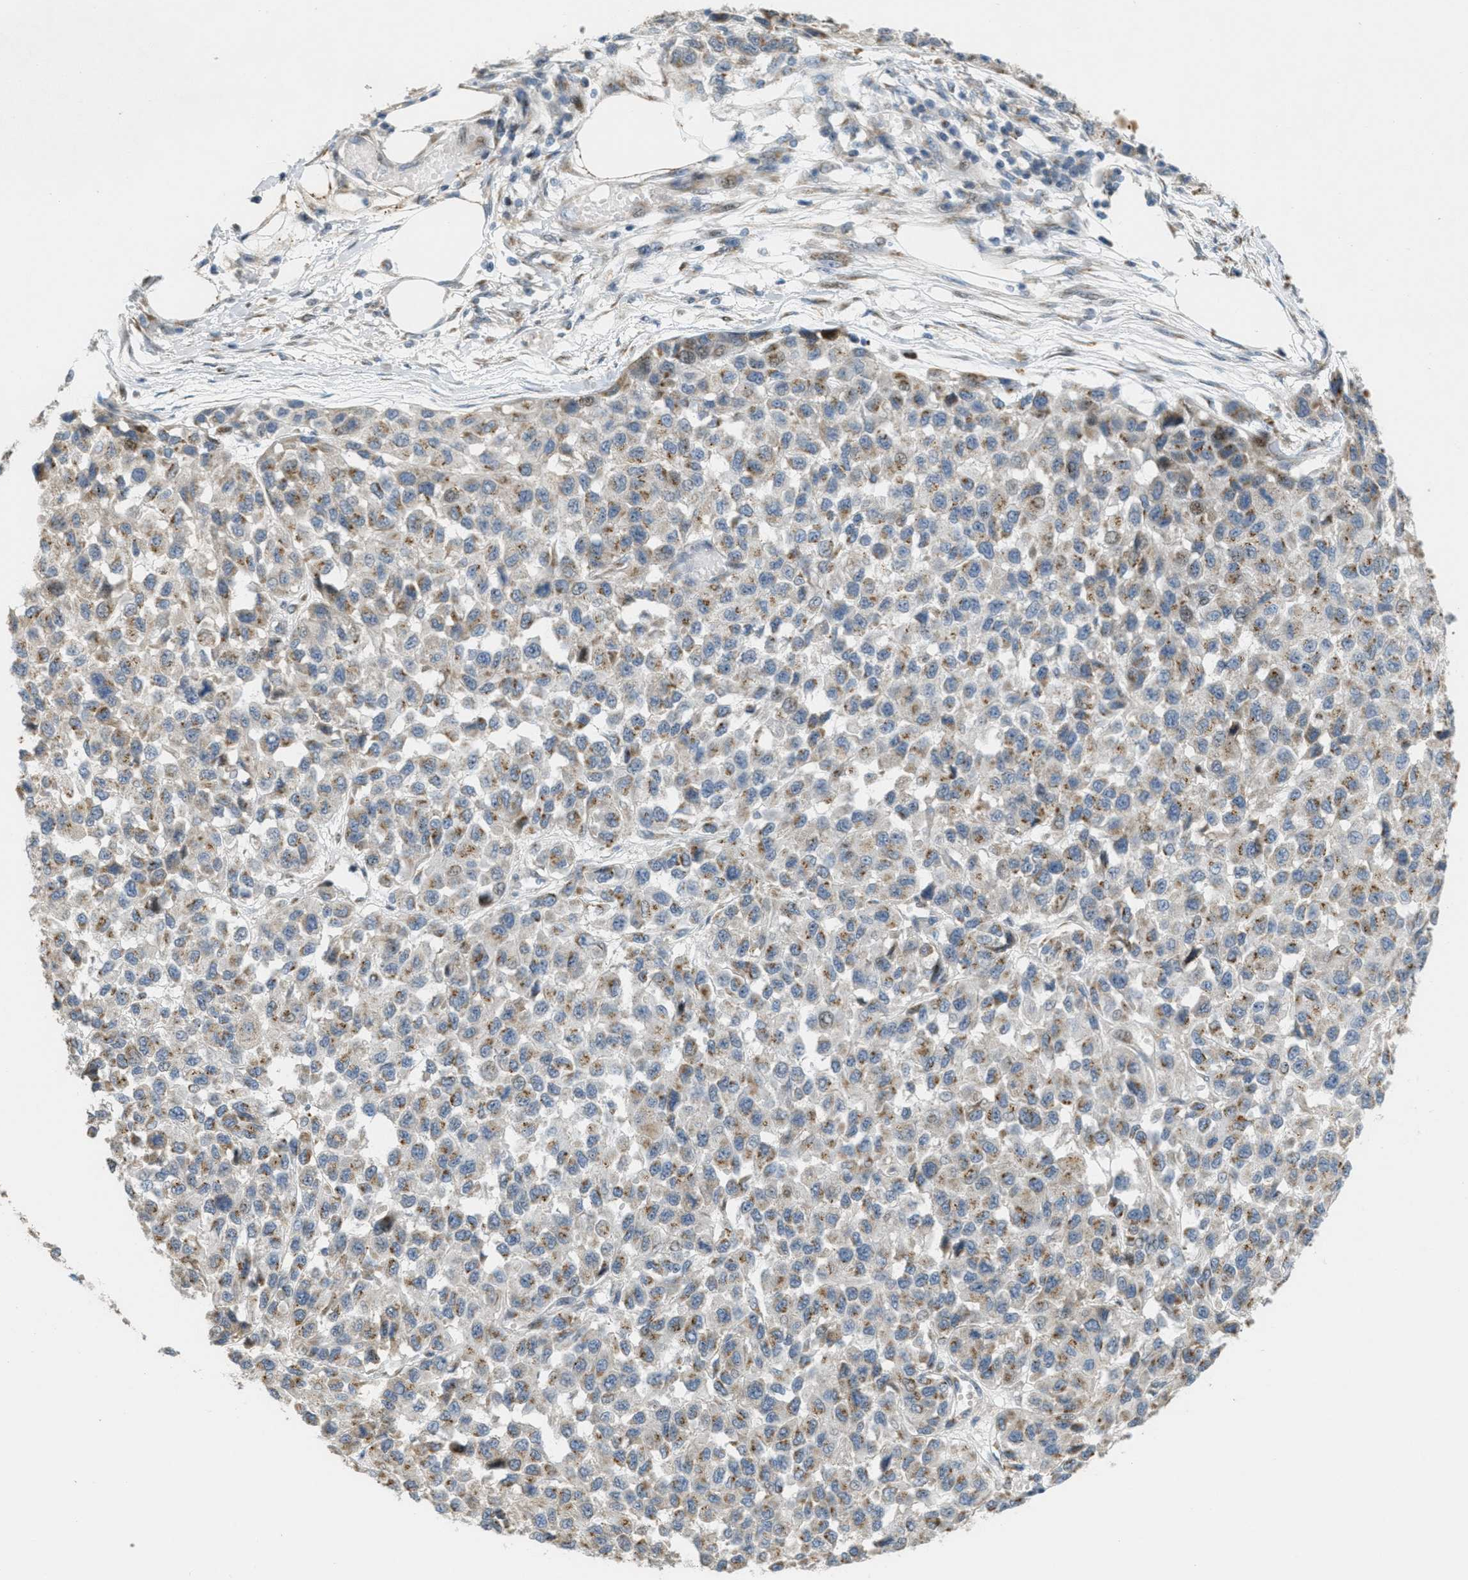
{"staining": {"intensity": "moderate", "quantity": "25%-75%", "location": "cytoplasmic/membranous"}, "tissue": "melanoma", "cell_type": "Tumor cells", "image_type": "cancer", "snomed": [{"axis": "morphology", "description": "Normal tissue, NOS"}, {"axis": "morphology", "description": "Malignant melanoma, NOS"}, {"axis": "topography", "description": "Skin"}], "caption": "IHC image of neoplastic tissue: malignant melanoma stained using IHC demonstrates medium levels of moderate protein expression localized specifically in the cytoplasmic/membranous of tumor cells, appearing as a cytoplasmic/membranous brown color.", "gene": "ZFPL1", "patient": {"sex": "male", "age": 62}}